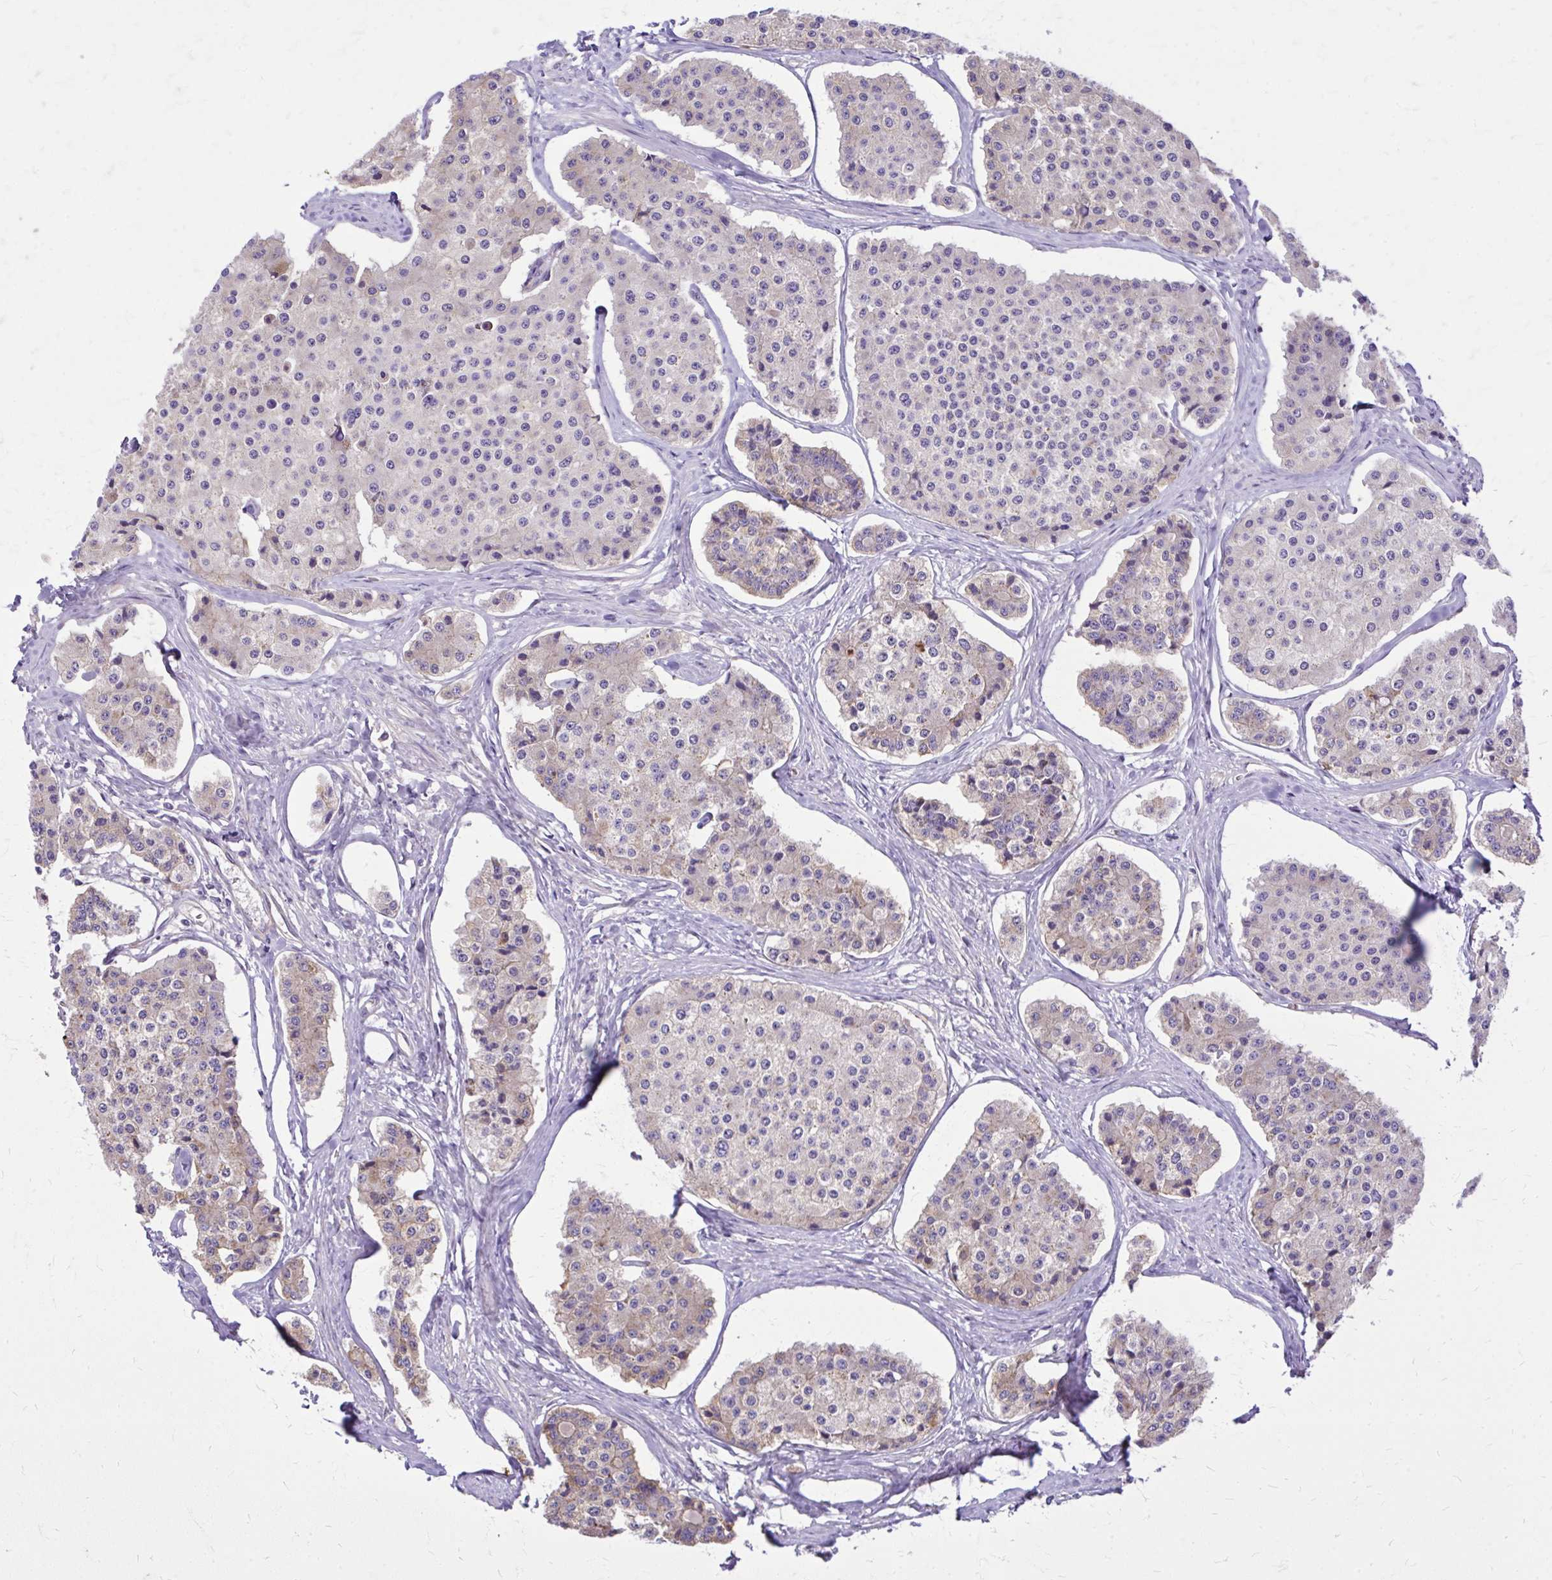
{"staining": {"intensity": "weak", "quantity": "<25%", "location": "cytoplasmic/membranous"}, "tissue": "carcinoid", "cell_type": "Tumor cells", "image_type": "cancer", "snomed": [{"axis": "morphology", "description": "Carcinoid, malignant, NOS"}, {"axis": "topography", "description": "Small intestine"}], "caption": "Immunohistochemical staining of carcinoid exhibits no significant staining in tumor cells.", "gene": "RUNDC3B", "patient": {"sex": "female", "age": 65}}